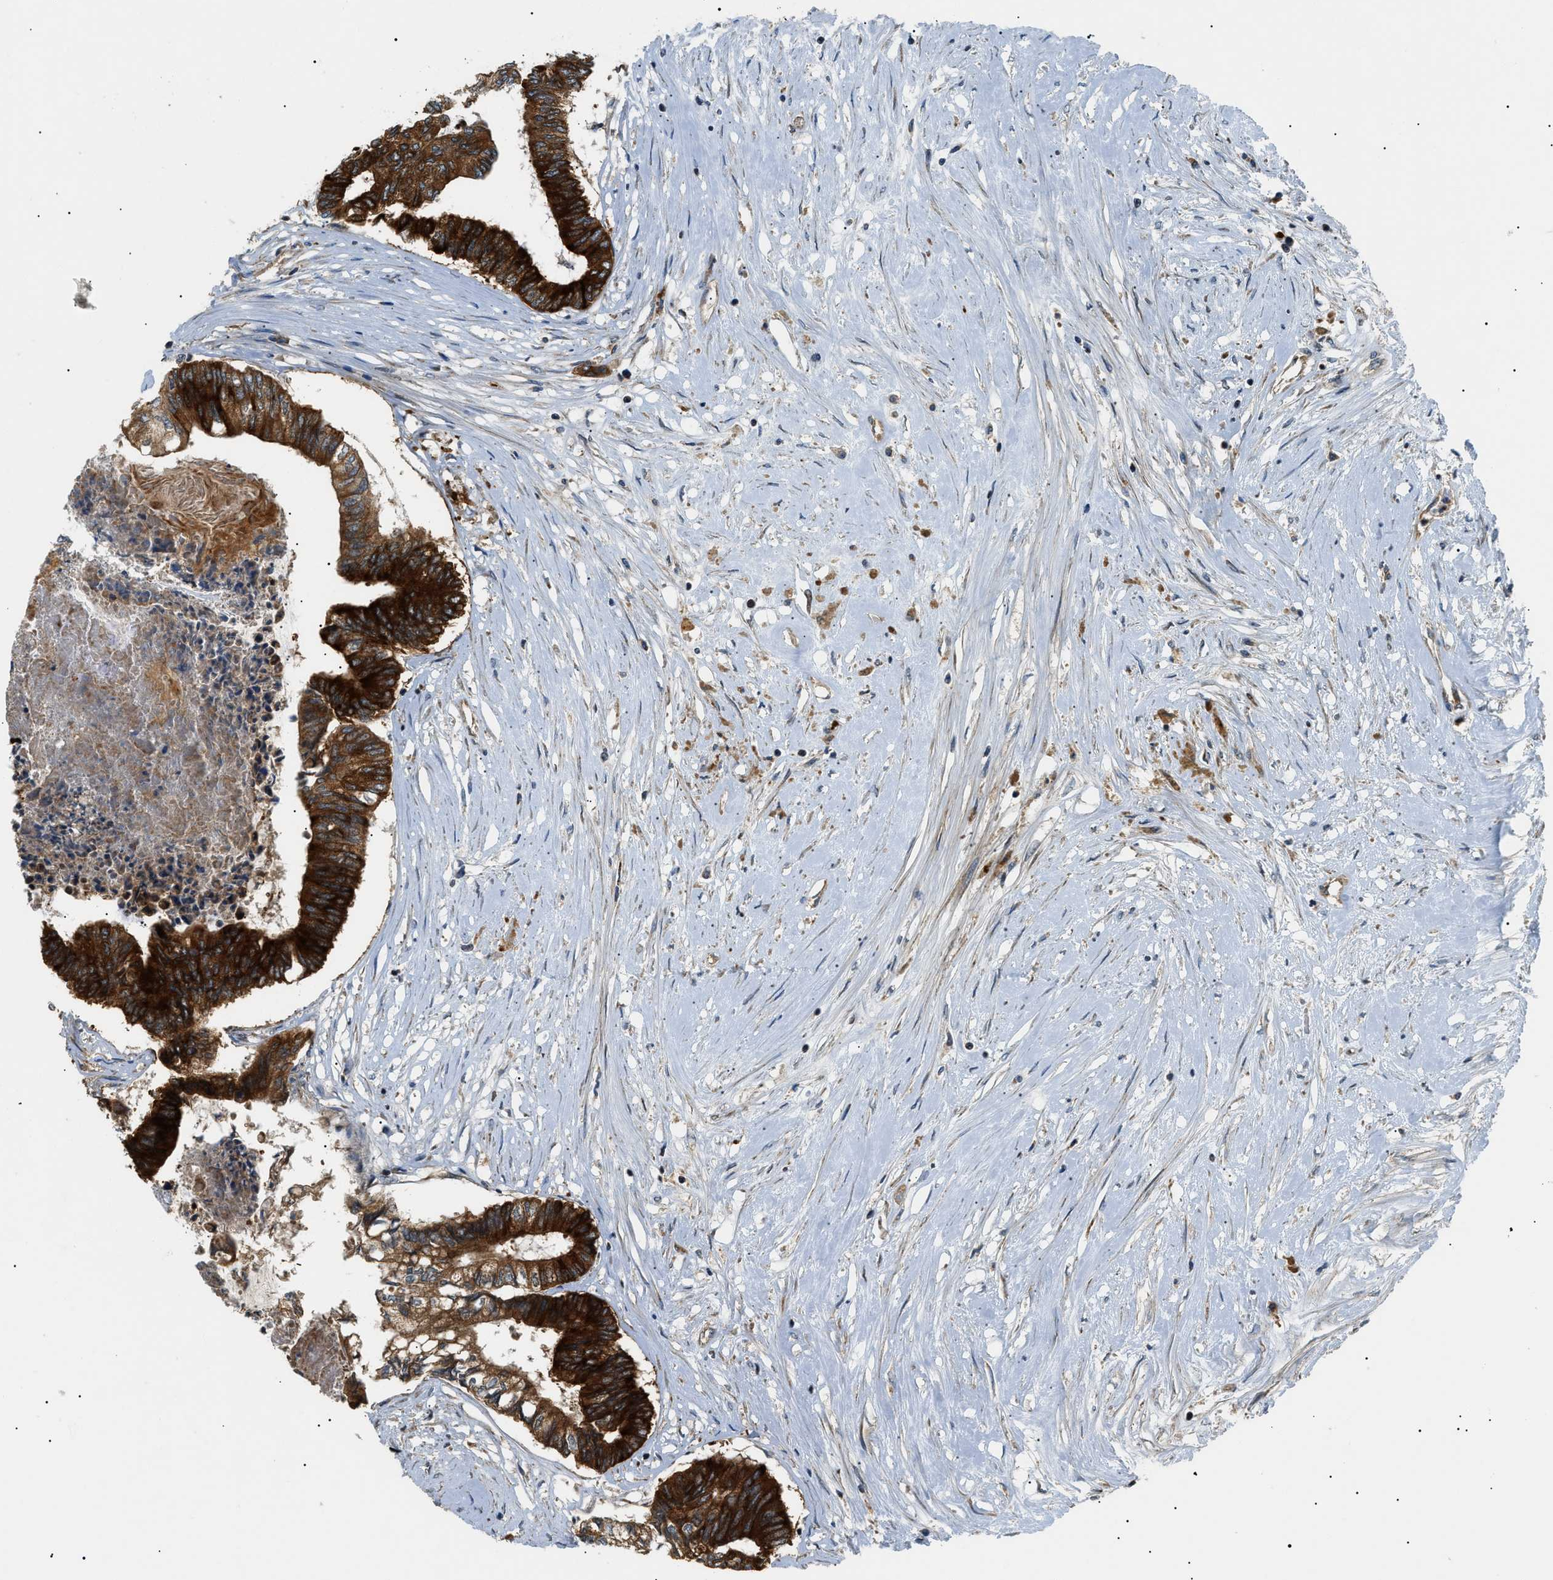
{"staining": {"intensity": "strong", "quantity": ">75%", "location": "cytoplasmic/membranous"}, "tissue": "colorectal cancer", "cell_type": "Tumor cells", "image_type": "cancer", "snomed": [{"axis": "morphology", "description": "Adenocarcinoma, NOS"}, {"axis": "topography", "description": "Rectum"}], "caption": "Strong cytoplasmic/membranous staining for a protein is identified in approximately >75% of tumor cells of colorectal cancer (adenocarcinoma) using immunohistochemistry.", "gene": "SRPK1", "patient": {"sex": "male", "age": 63}}